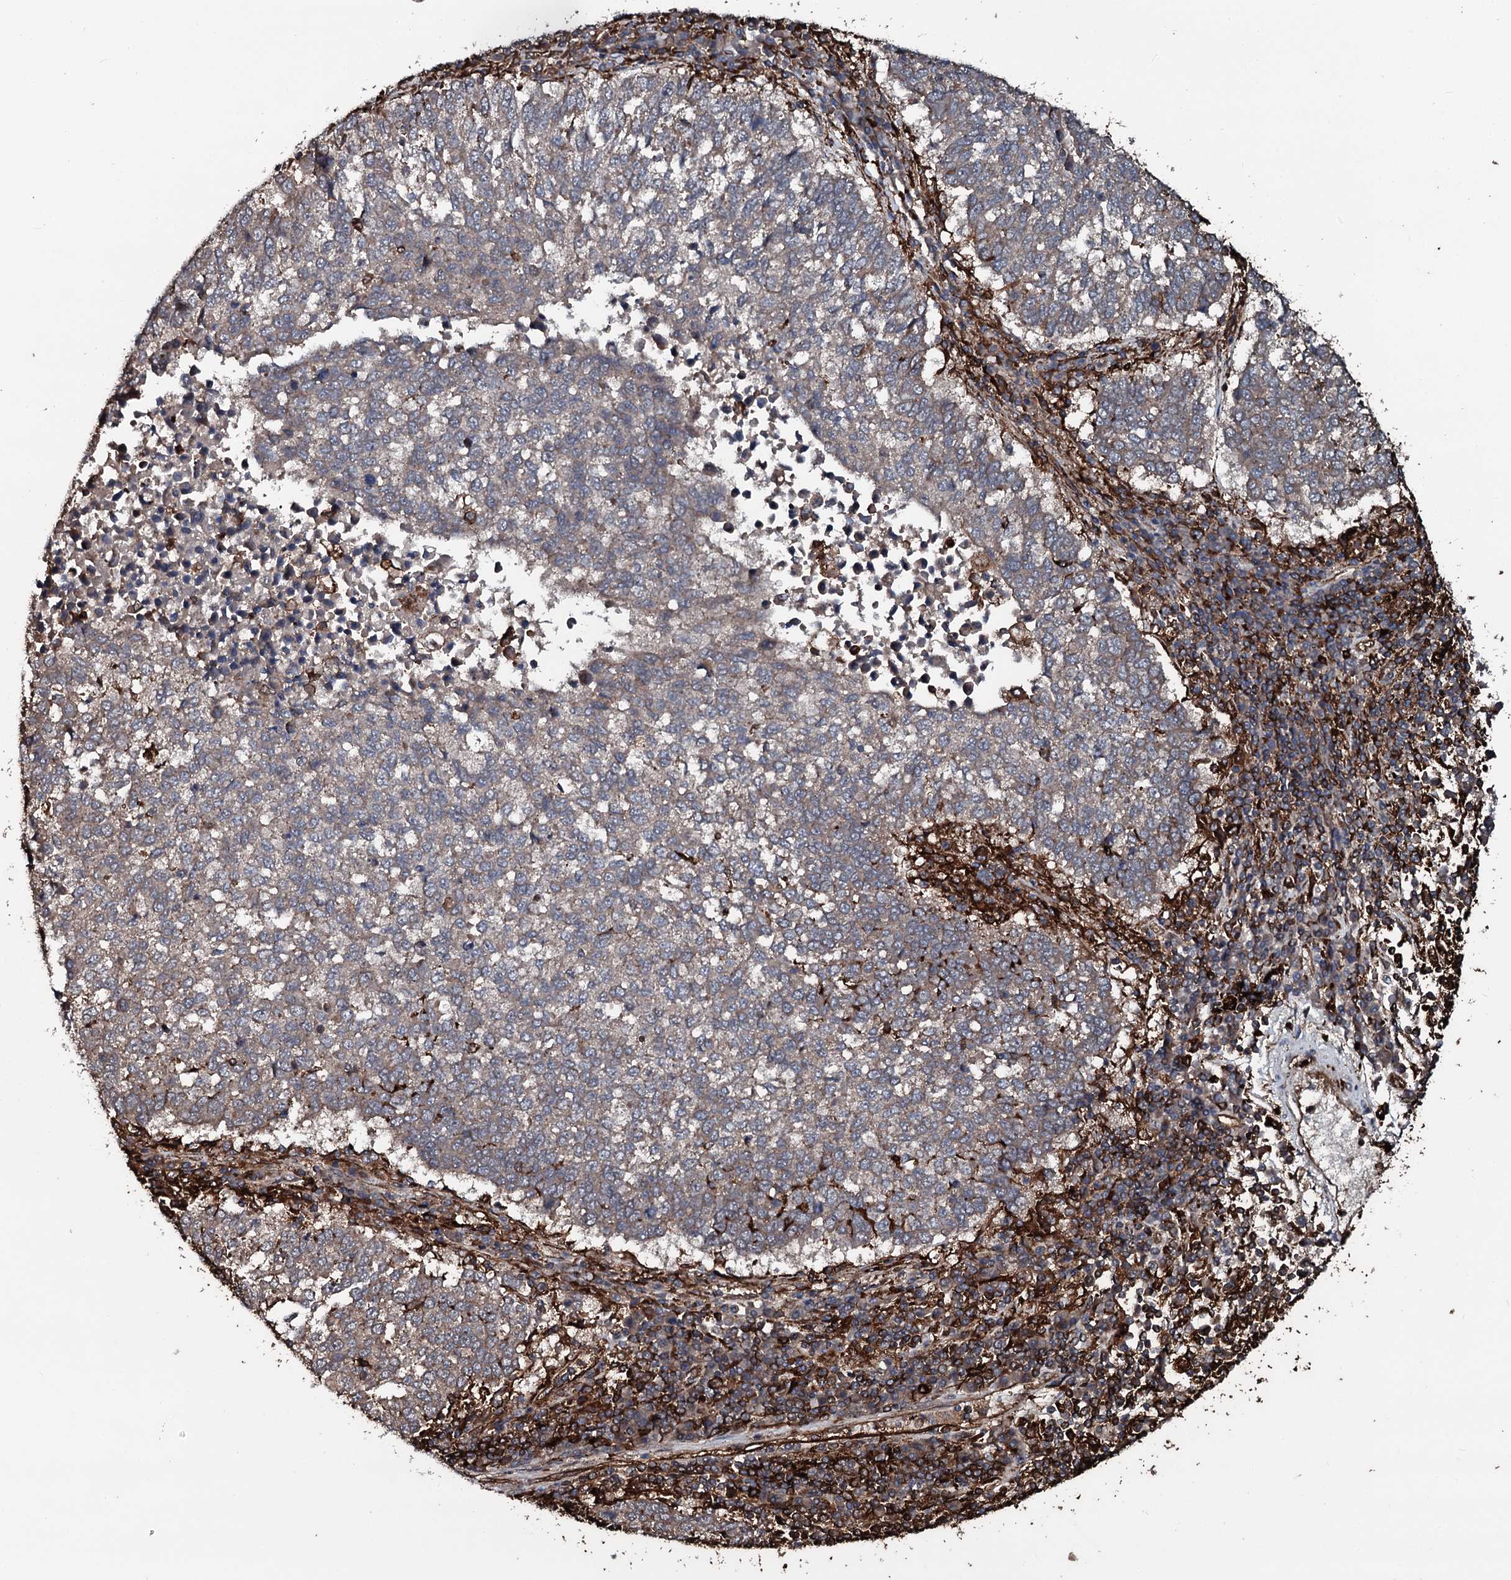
{"staining": {"intensity": "weak", "quantity": "25%-75%", "location": "cytoplasmic/membranous"}, "tissue": "lung cancer", "cell_type": "Tumor cells", "image_type": "cancer", "snomed": [{"axis": "morphology", "description": "Squamous cell carcinoma, NOS"}, {"axis": "topography", "description": "Lung"}], "caption": "Immunohistochemistry (IHC) histopathology image of neoplastic tissue: lung cancer stained using IHC displays low levels of weak protein expression localized specifically in the cytoplasmic/membranous of tumor cells, appearing as a cytoplasmic/membranous brown color.", "gene": "TPGS2", "patient": {"sex": "male", "age": 73}}